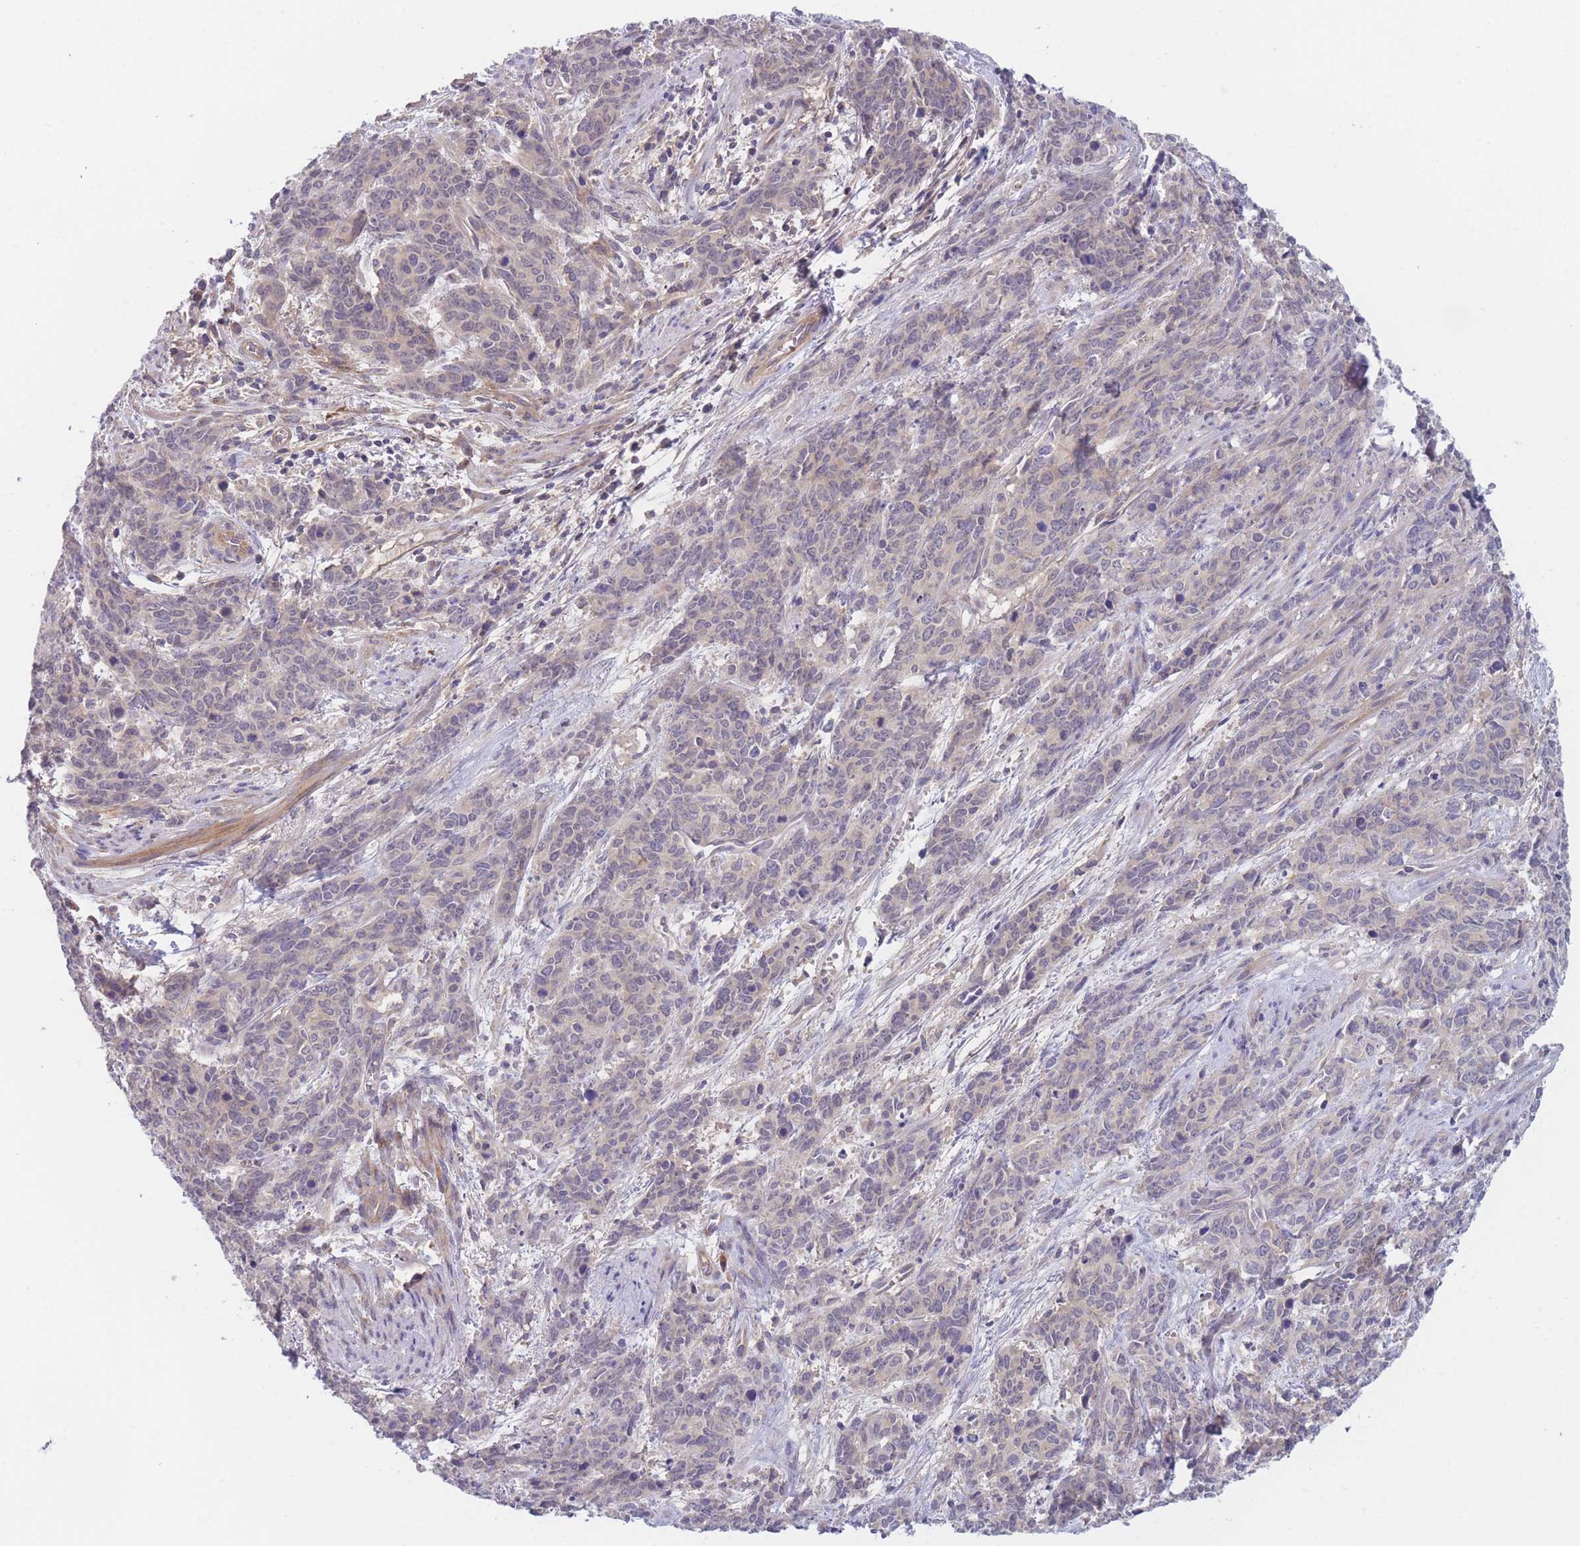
{"staining": {"intensity": "negative", "quantity": "none", "location": "none"}, "tissue": "cervical cancer", "cell_type": "Tumor cells", "image_type": "cancer", "snomed": [{"axis": "morphology", "description": "Squamous cell carcinoma, NOS"}, {"axis": "topography", "description": "Cervix"}], "caption": "Immunohistochemistry photomicrograph of human cervical squamous cell carcinoma stained for a protein (brown), which exhibits no expression in tumor cells. Nuclei are stained in blue.", "gene": "WDR93", "patient": {"sex": "female", "age": 60}}